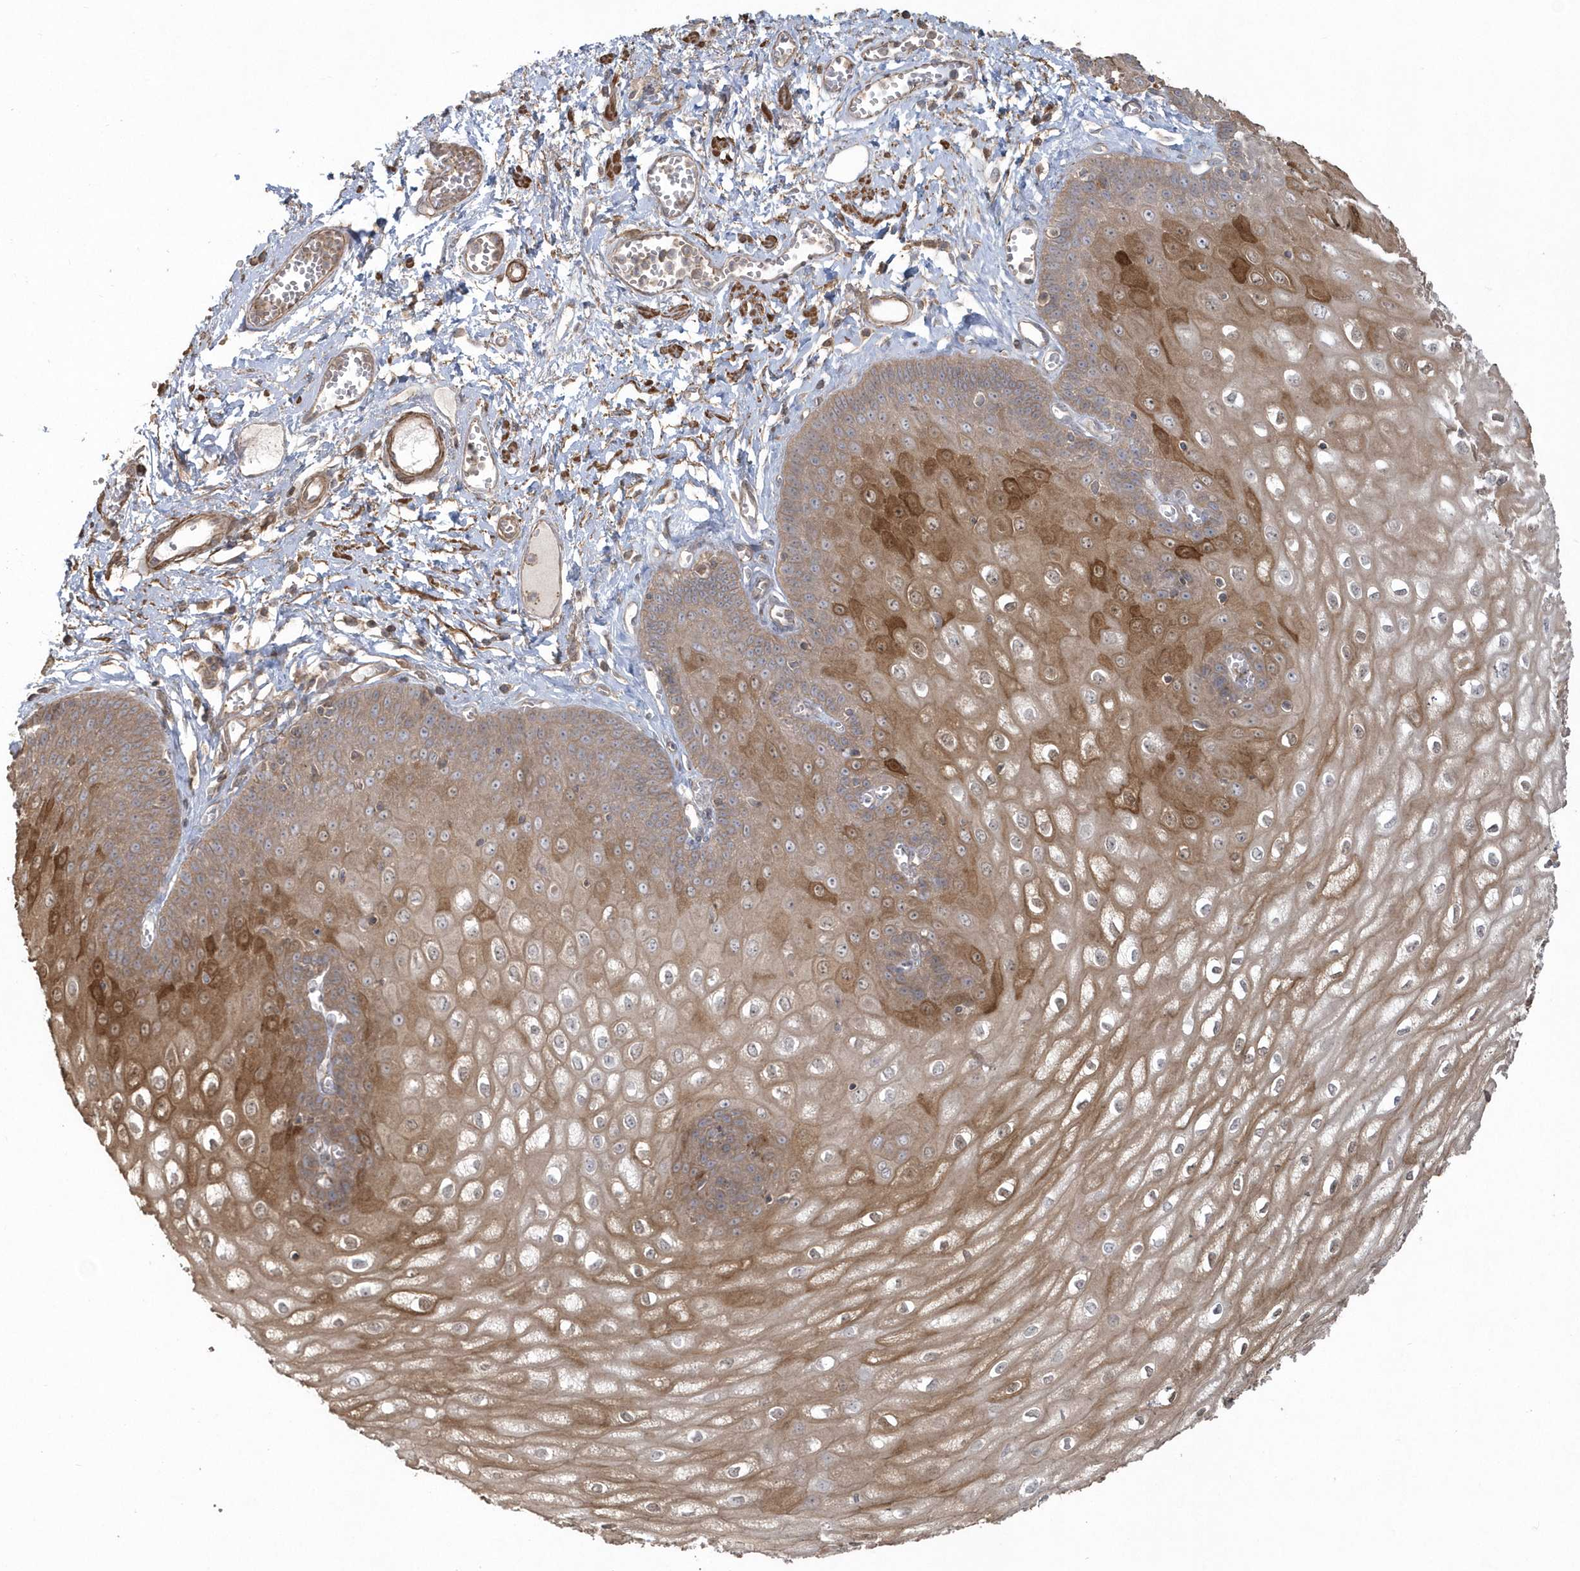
{"staining": {"intensity": "moderate", "quantity": ">75%", "location": "cytoplasmic/membranous"}, "tissue": "esophagus", "cell_type": "Squamous epithelial cells", "image_type": "normal", "snomed": [{"axis": "morphology", "description": "Normal tissue, NOS"}, {"axis": "topography", "description": "Esophagus"}], "caption": "Moderate cytoplasmic/membranous expression is seen in about >75% of squamous epithelial cells in normal esophagus. (DAB (3,3'-diaminobenzidine) = brown stain, brightfield microscopy at high magnification).", "gene": "ARMC8", "patient": {"sex": "male", "age": 60}}